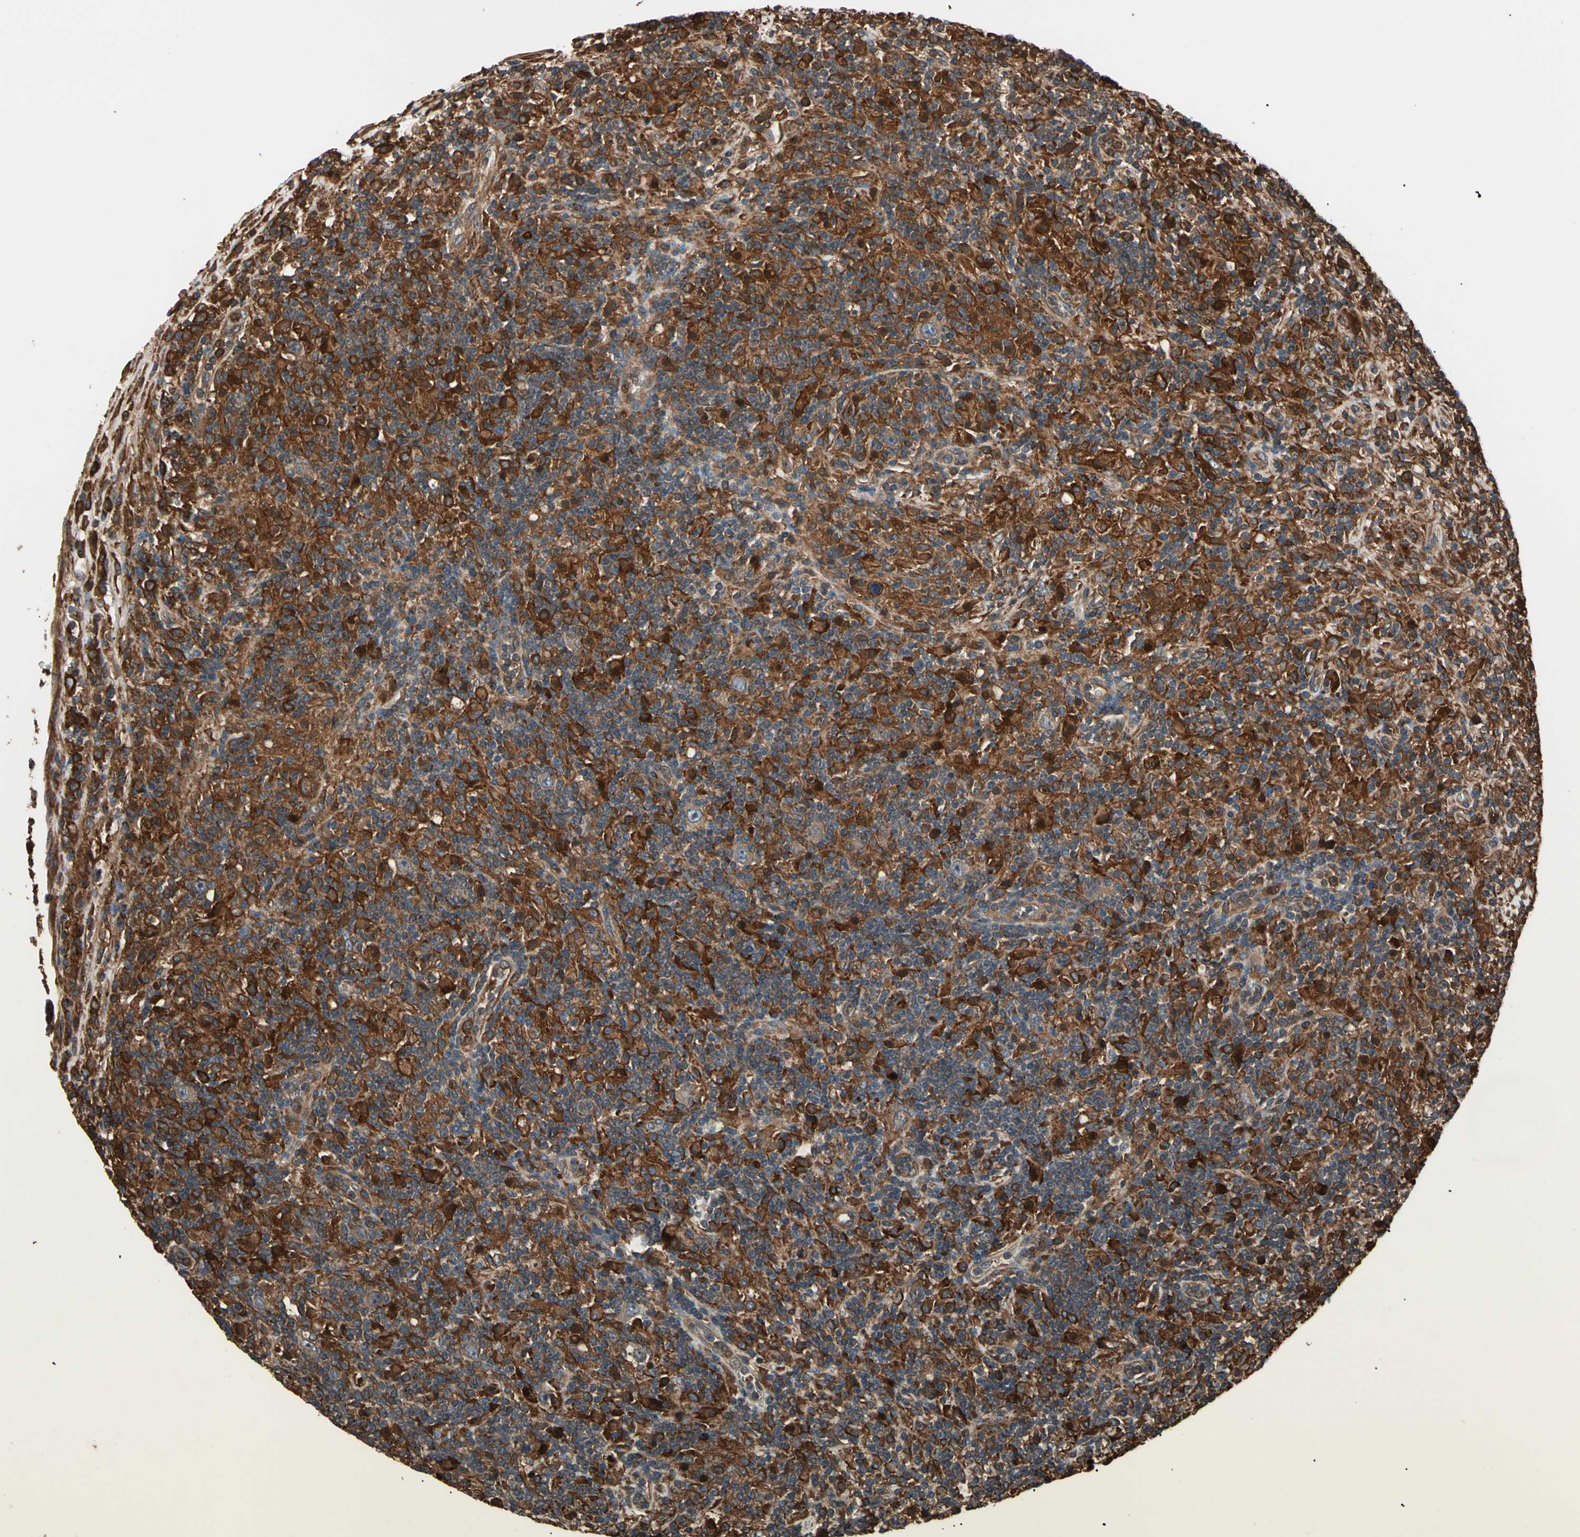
{"staining": {"intensity": "moderate", "quantity": ">75%", "location": "cytoplasmic/membranous"}, "tissue": "lymphoma", "cell_type": "Tumor cells", "image_type": "cancer", "snomed": [{"axis": "morphology", "description": "Hodgkin's disease, NOS"}, {"axis": "topography", "description": "Lymph node"}], "caption": "Moderate cytoplasmic/membranous expression for a protein is identified in about >75% of tumor cells of Hodgkin's disease using immunohistochemistry (IHC).", "gene": "AGBL2", "patient": {"sex": "male", "age": 70}}